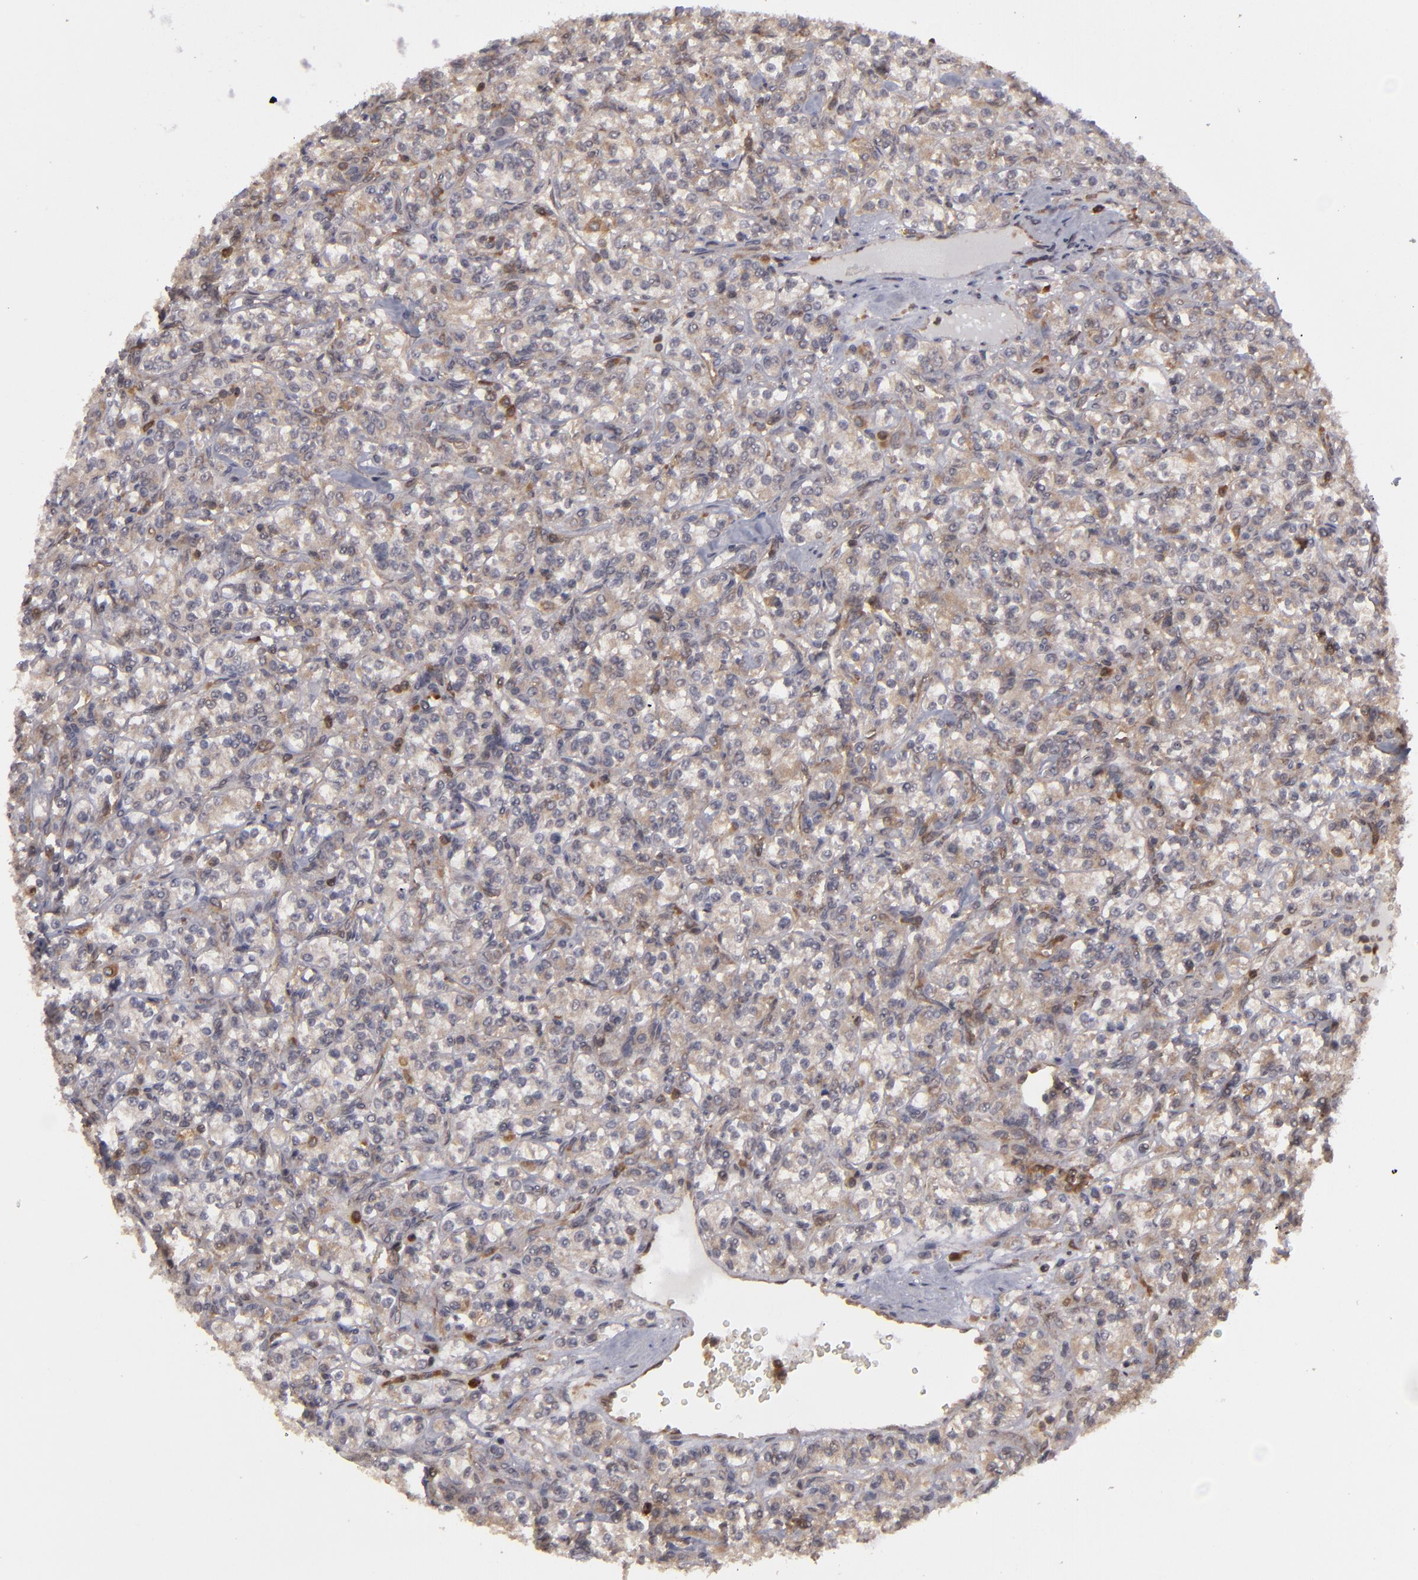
{"staining": {"intensity": "weak", "quantity": "<25%", "location": "cytoplasmic/membranous"}, "tissue": "renal cancer", "cell_type": "Tumor cells", "image_type": "cancer", "snomed": [{"axis": "morphology", "description": "Adenocarcinoma, NOS"}, {"axis": "topography", "description": "Kidney"}], "caption": "The photomicrograph reveals no significant staining in tumor cells of renal cancer. Nuclei are stained in blue.", "gene": "MAPK3", "patient": {"sex": "male", "age": 77}}